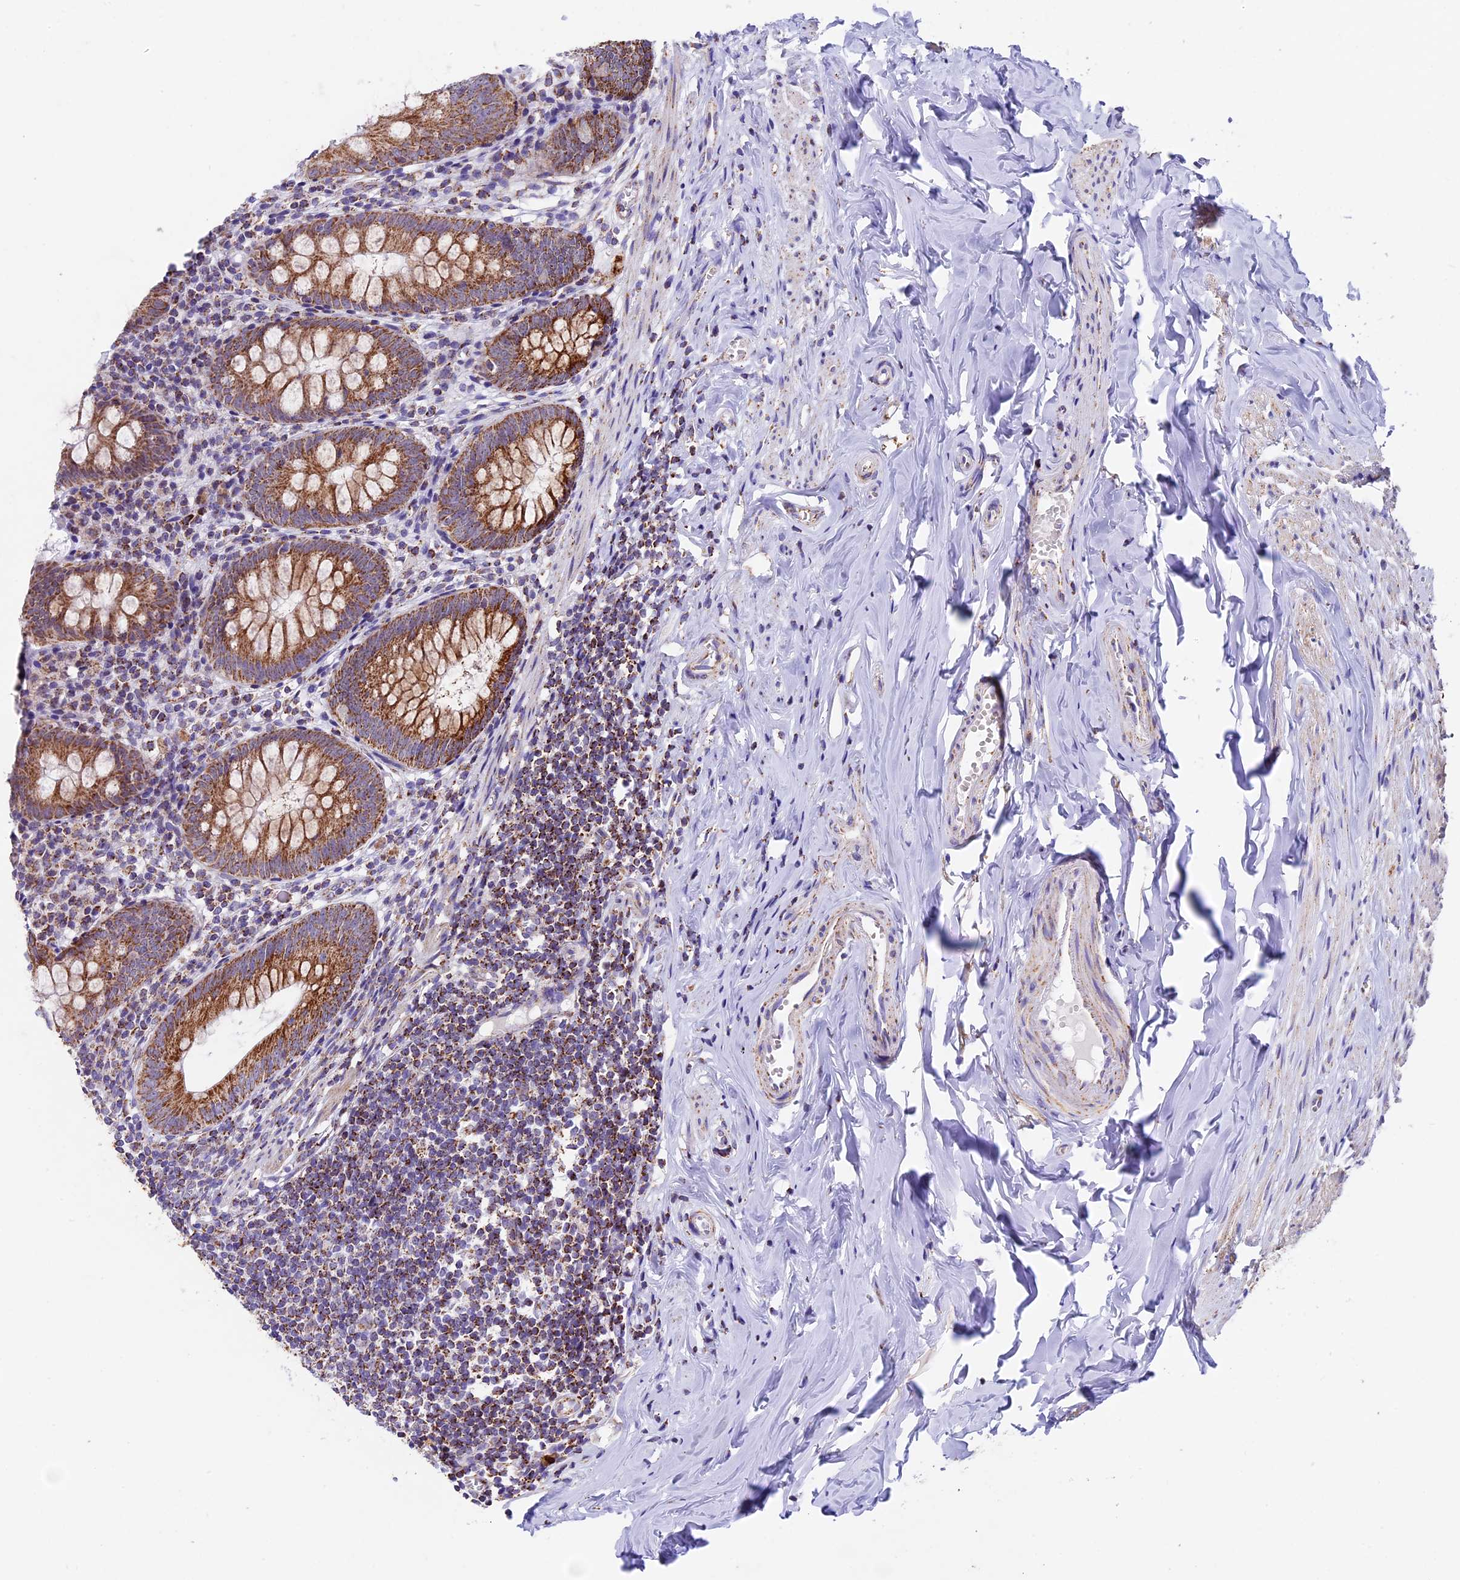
{"staining": {"intensity": "moderate", "quantity": ">75%", "location": "cytoplasmic/membranous"}, "tissue": "appendix", "cell_type": "Glandular cells", "image_type": "normal", "snomed": [{"axis": "morphology", "description": "Normal tissue, NOS"}, {"axis": "topography", "description": "Appendix"}], "caption": "Immunohistochemical staining of unremarkable human appendix demonstrates medium levels of moderate cytoplasmic/membranous staining in about >75% of glandular cells.", "gene": "TFAM", "patient": {"sex": "female", "age": 51}}